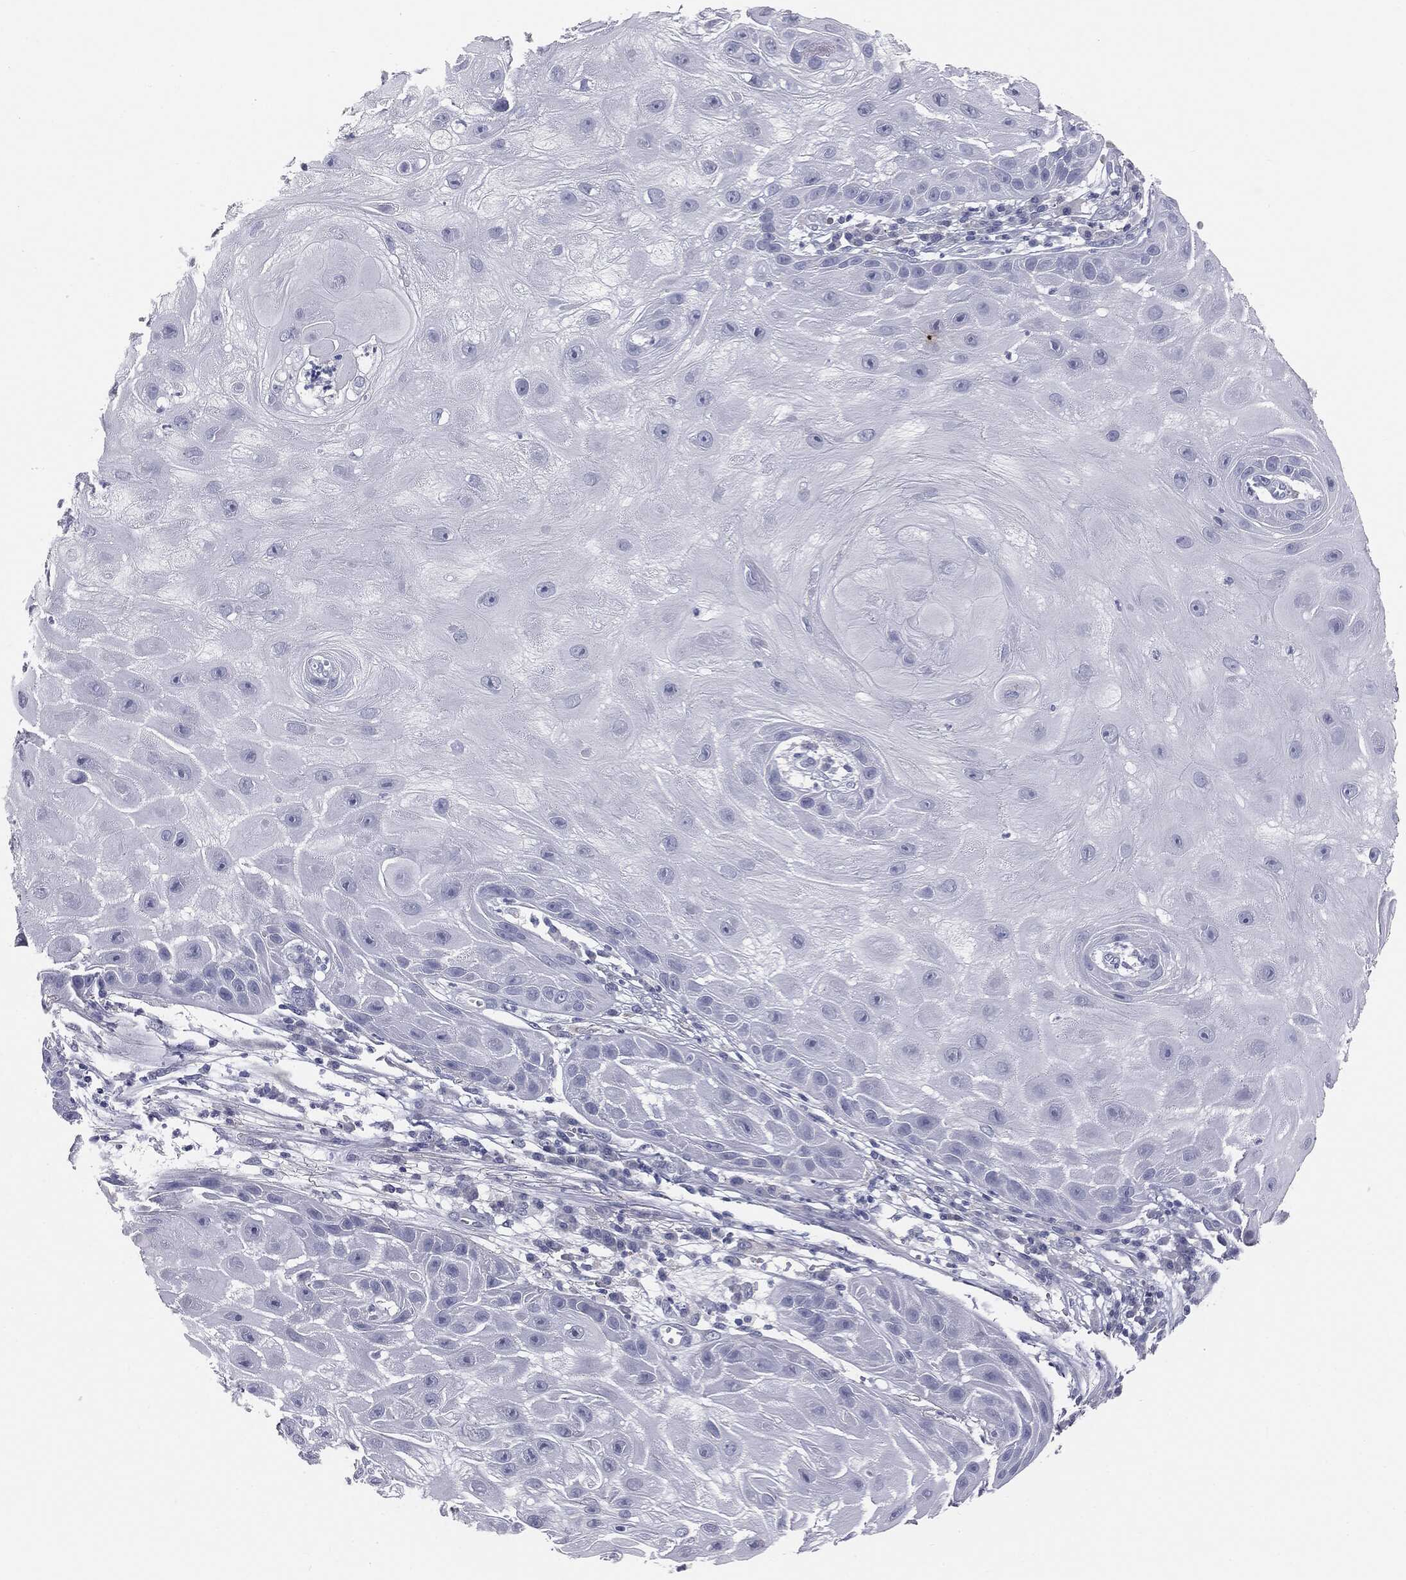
{"staining": {"intensity": "negative", "quantity": "none", "location": "none"}, "tissue": "skin cancer", "cell_type": "Tumor cells", "image_type": "cancer", "snomed": [{"axis": "morphology", "description": "Normal tissue, NOS"}, {"axis": "morphology", "description": "Squamous cell carcinoma, NOS"}, {"axis": "topography", "description": "Skin"}], "caption": "This photomicrograph is of squamous cell carcinoma (skin) stained with immunohistochemistry to label a protein in brown with the nuclei are counter-stained blue. There is no expression in tumor cells.", "gene": "MUC5AC", "patient": {"sex": "male", "age": 79}}